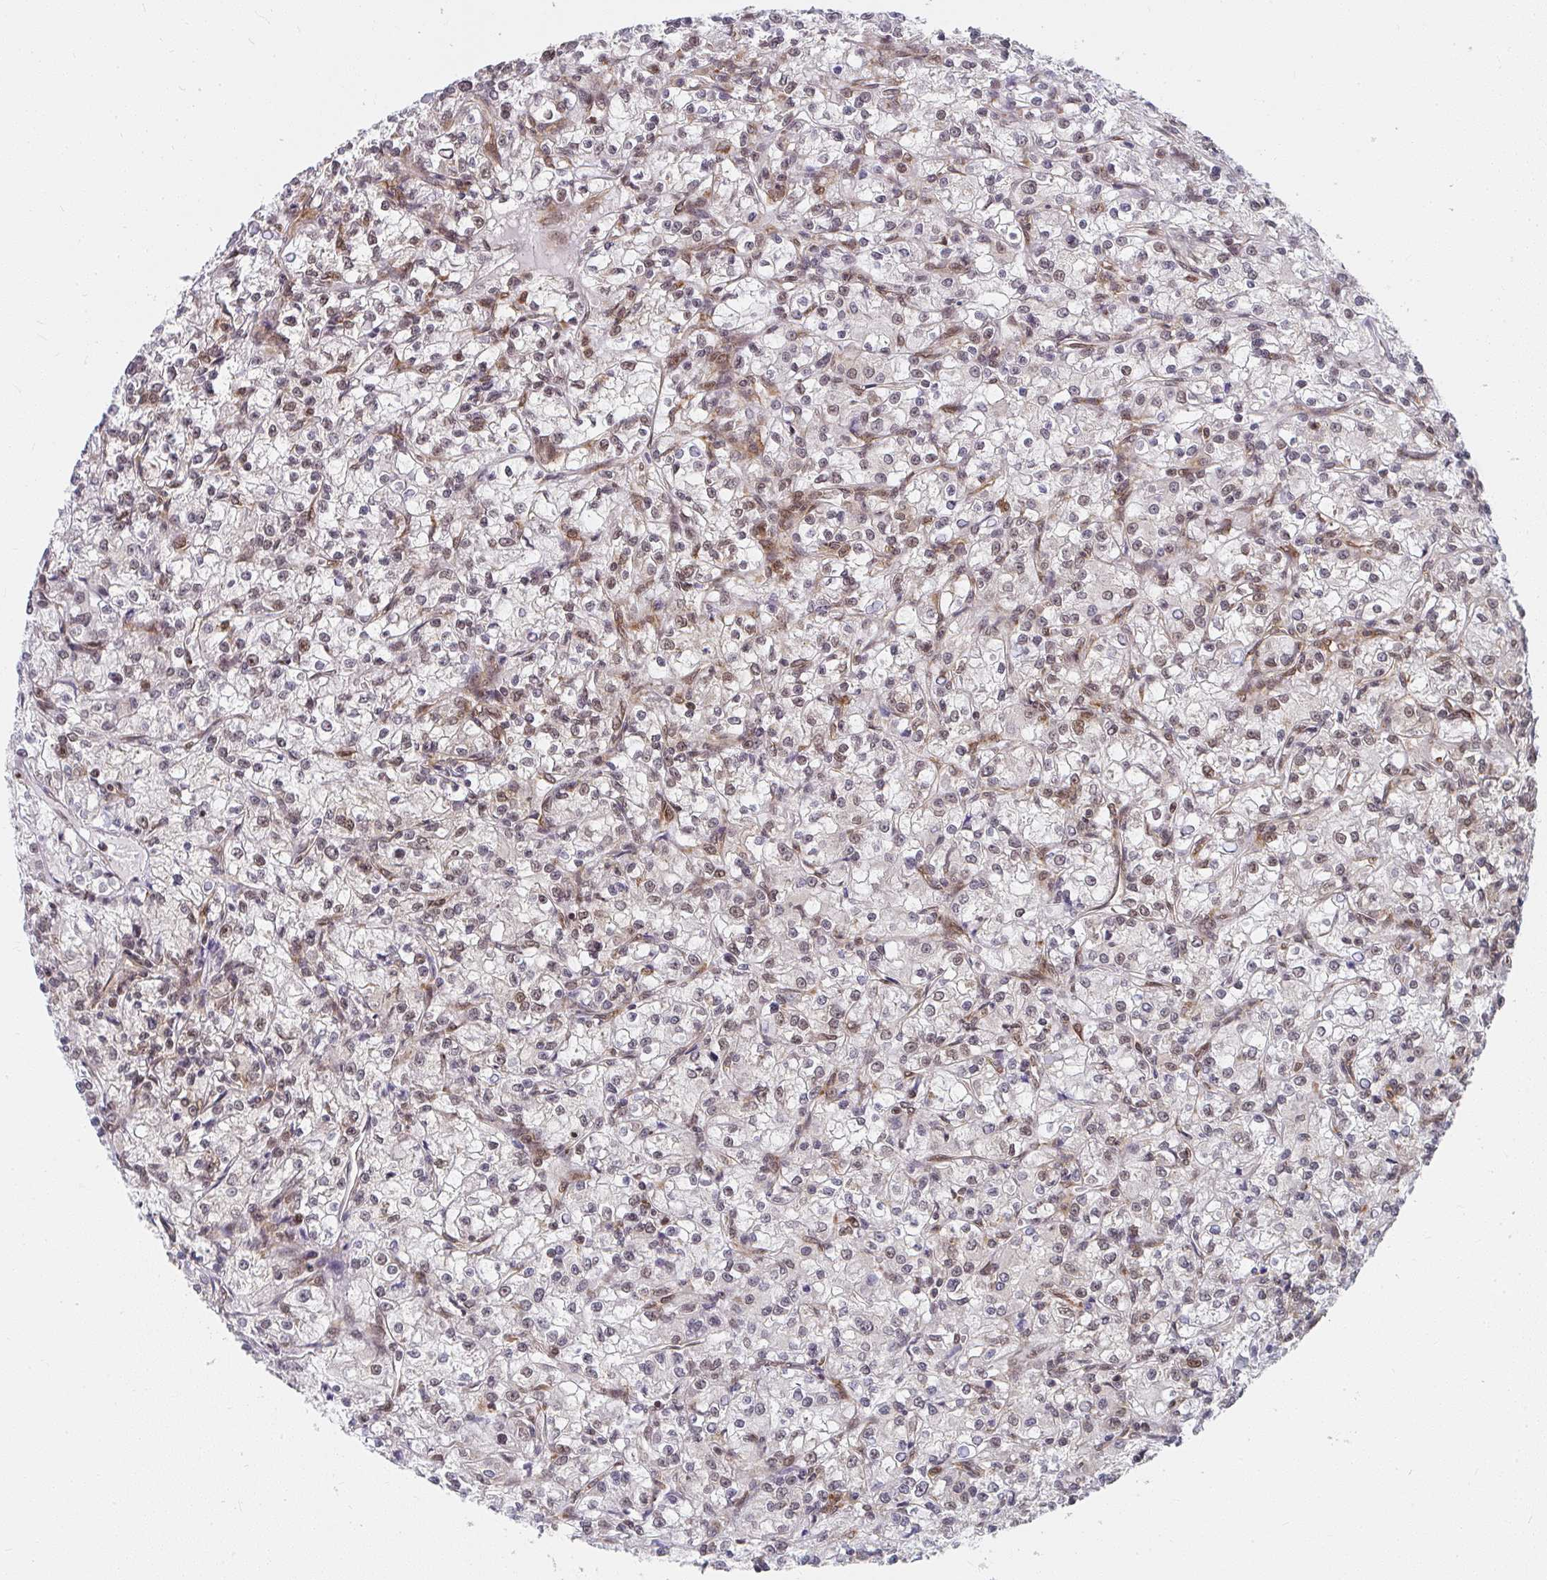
{"staining": {"intensity": "negative", "quantity": "none", "location": "none"}, "tissue": "renal cancer", "cell_type": "Tumor cells", "image_type": "cancer", "snomed": [{"axis": "morphology", "description": "Adenocarcinoma, NOS"}, {"axis": "topography", "description": "Kidney"}], "caption": "The photomicrograph exhibits no staining of tumor cells in renal cancer (adenocarcinoma). (DAB IHC visualized using brightfield microscopy, high magnification).", "gene": "SYNCRIP", "patient": {"sex": "female", "age": 59}}